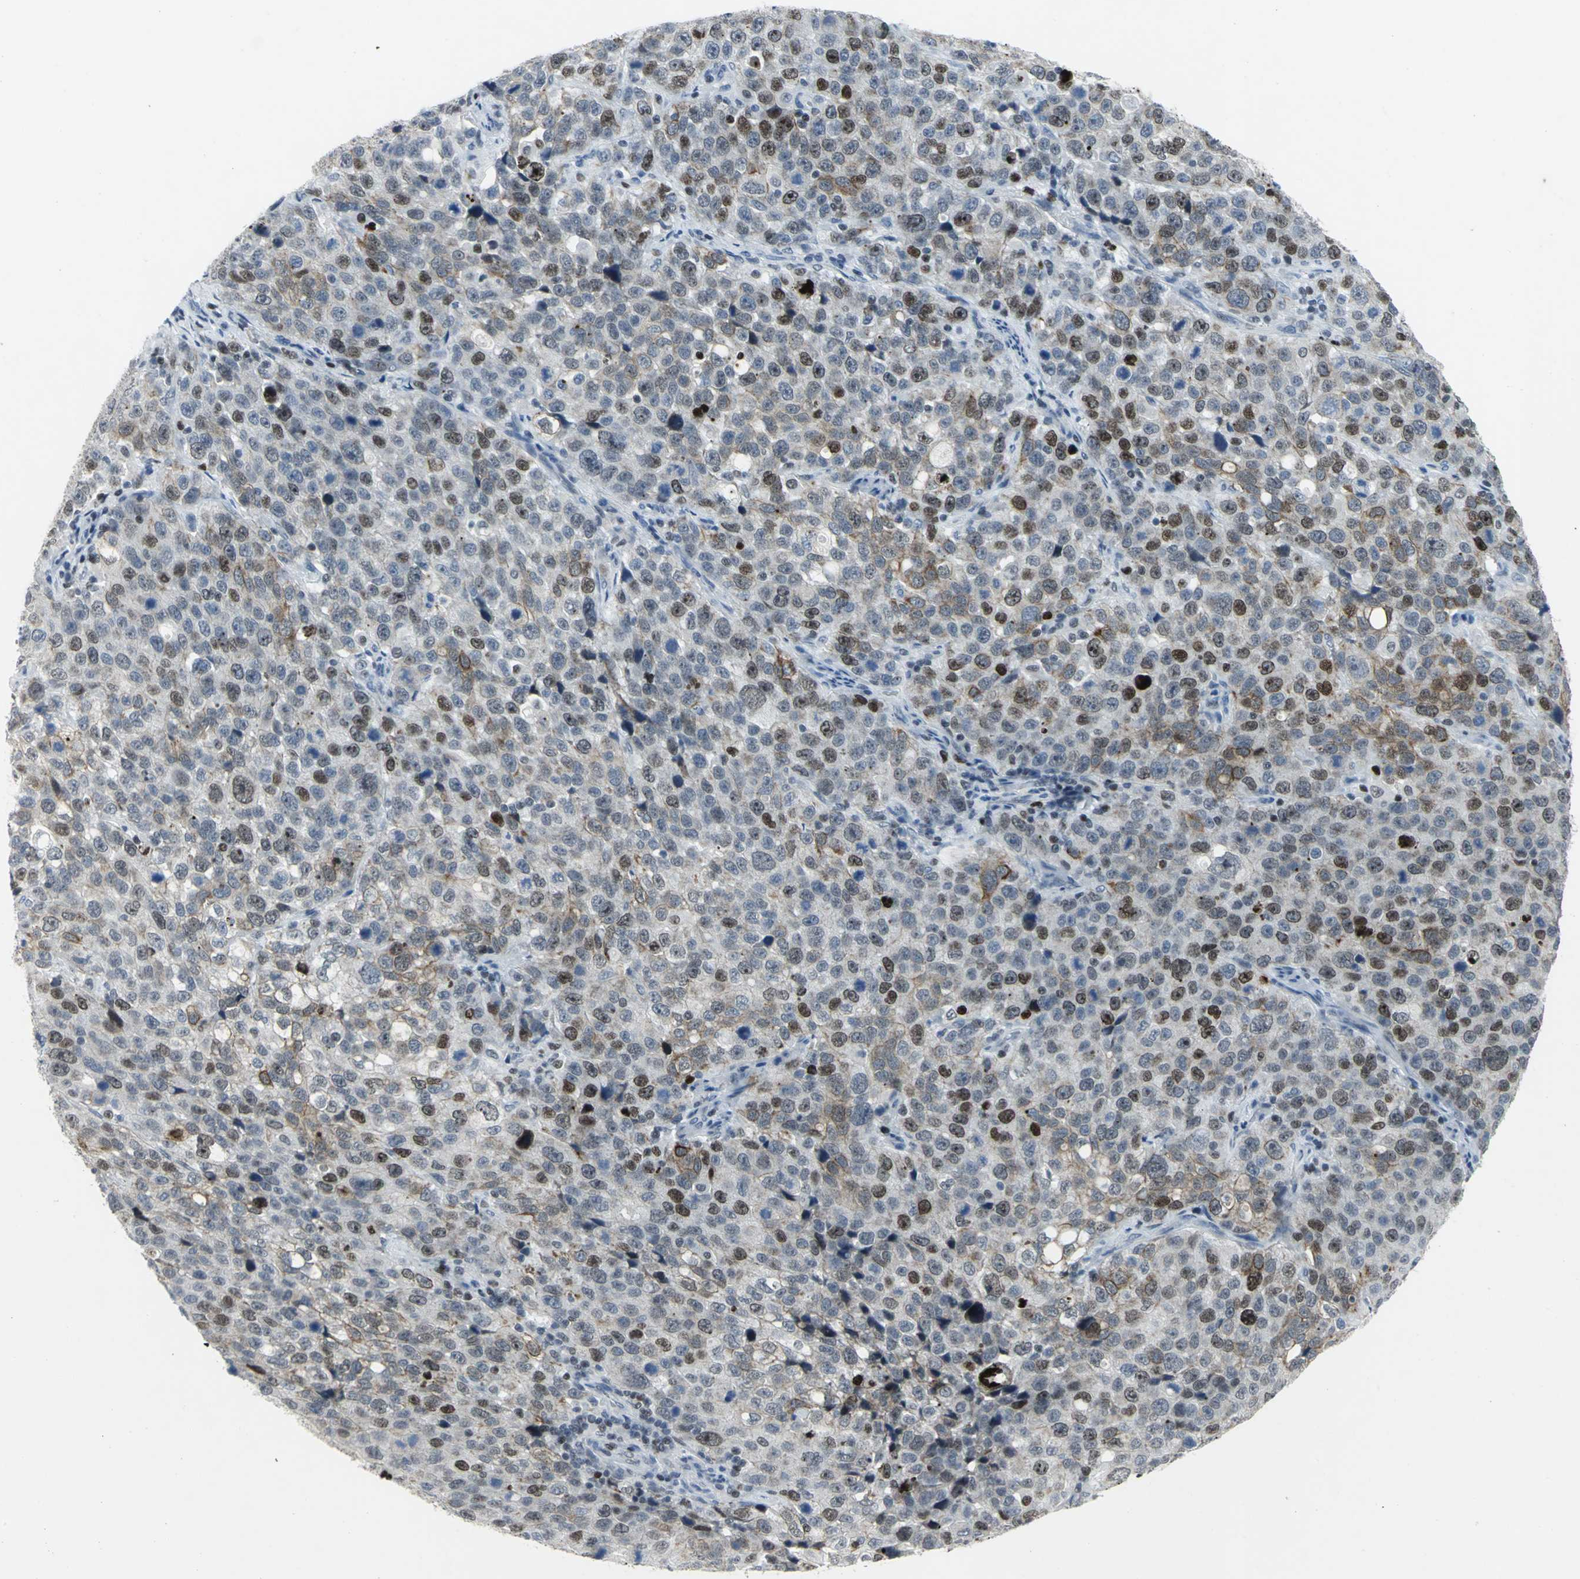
{"staining": {"intensity": "moderate", "quantity": "25%-75%", "location": "nuclear"}, "tissue": "stomach cancer", "cell_type": "Tumor cells", "image_type": "cancer", "snomed": [{"axis": "morphology", "description": "Normal tissue, NOS"}, {"axis": "morphology", "description": "Adenocarcinoma, NOS"}, {"axis": "topography", "description": "Stomach"}], "caption": "Approximately 25%-75% of tumor cells in human stomach cancer display moderate nuclear protein positivity as visualized by brown immunohistochemical staining.", "gene": "RPA1", "patient": {"sex": "male", "age": 48}}